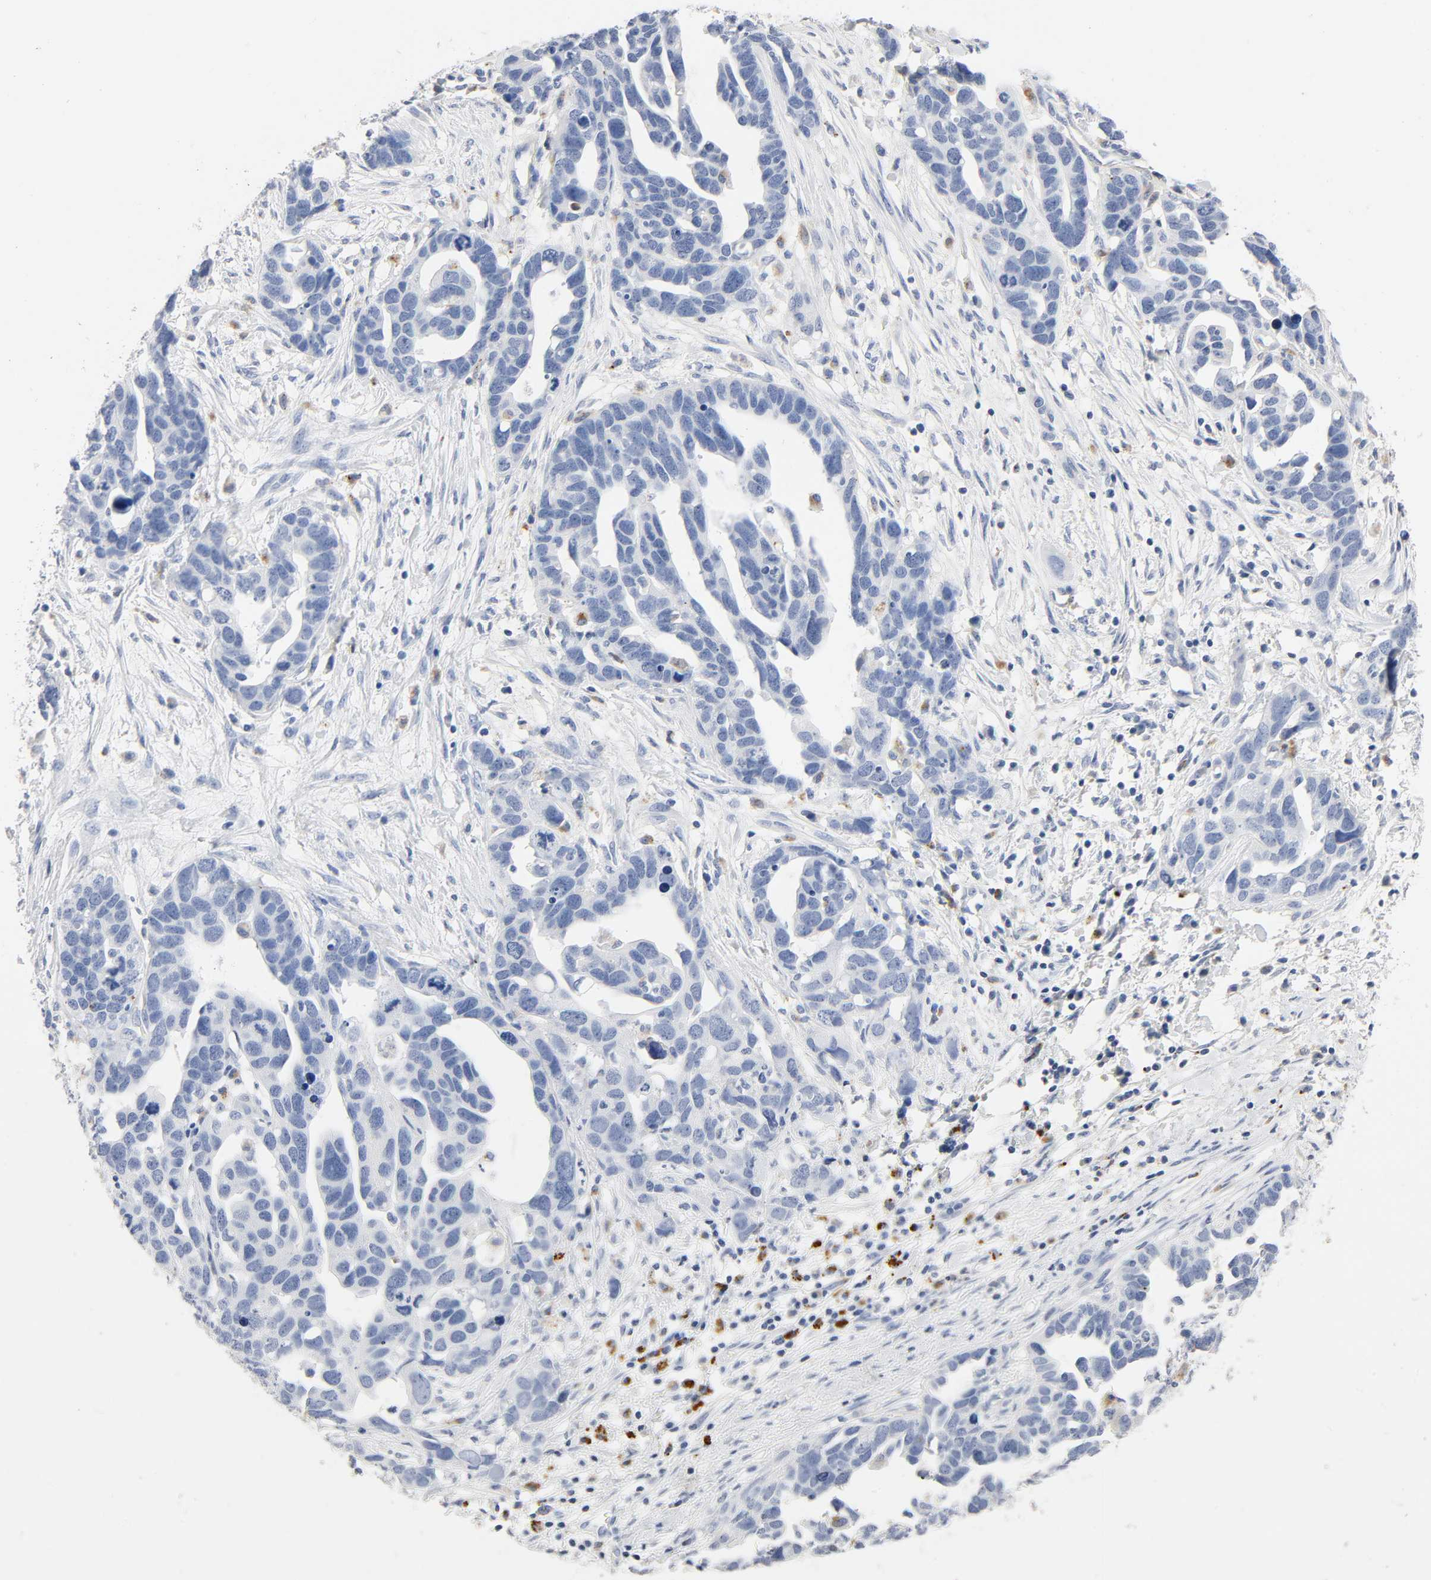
{"staining": {"intensity": "negative", "quantity": "none", "location": "none"}, "tissue": "ovarian cancer", "cell_type": "Tumor cells", "image_type": "cancer", "snomed": [{"axis": "morphology", "description": "Cystadenocarcinoma, serous, NOS"}, {"axis": "topography", "description": "Ovary"}], "caption": "Human ovarian cancer stained for a protein using IHC reveals no staining in tumor cells.", "gene": "PLP1", "patient": {"sex": "female", "age": 54}}